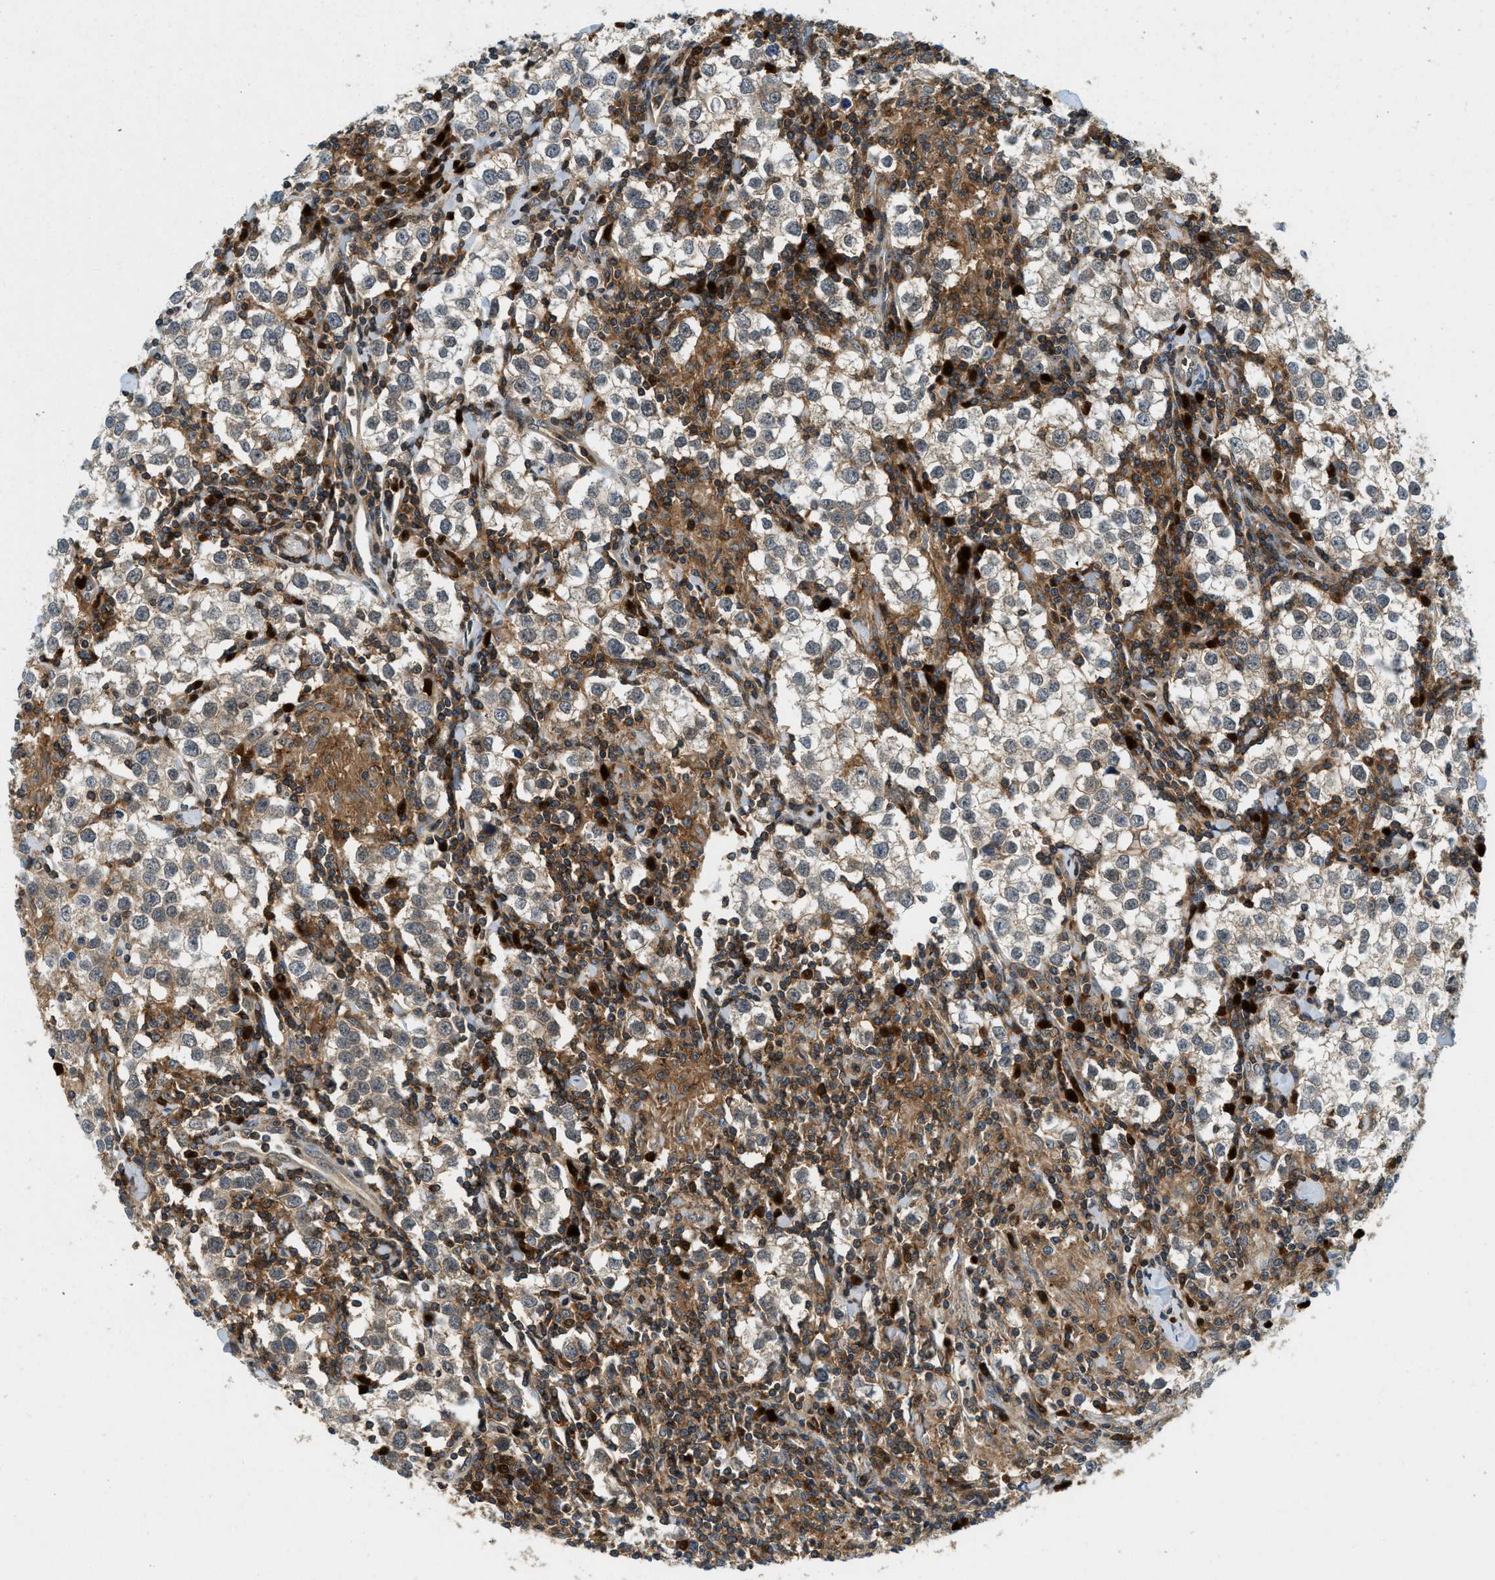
{"staining": {"intensity": "weak", "quantity": "25%-75%", "location": "cytoplasmic/membranous"}, "tissue": "testis cancer", "cell_type": "Tumor cells", "image_type": "cancer", "snomed": [{"axis": "morphology", "description": "Seminoma, NOS"}, {"axis": "morphology", "description": "Carcinoma, Embryonal, NOS"}, {"axis": "topography", "description": "Testis"}], "caption": "Immunohistochemistry staining of seminoma (testis), which displays low levels of weak cytoplasmic/membranous positivity in about 25%-75% of tumor cells indicating weak cytoplasmic/membranous protein staining. The staining was performed using DAB (3,3'-diaminobenzidine) (brown) for protein detection and nuclei were counterstained in hematoxylin (blue).", "gene": "GMPPB", "patient": {"sex": "male", "age": 36}}